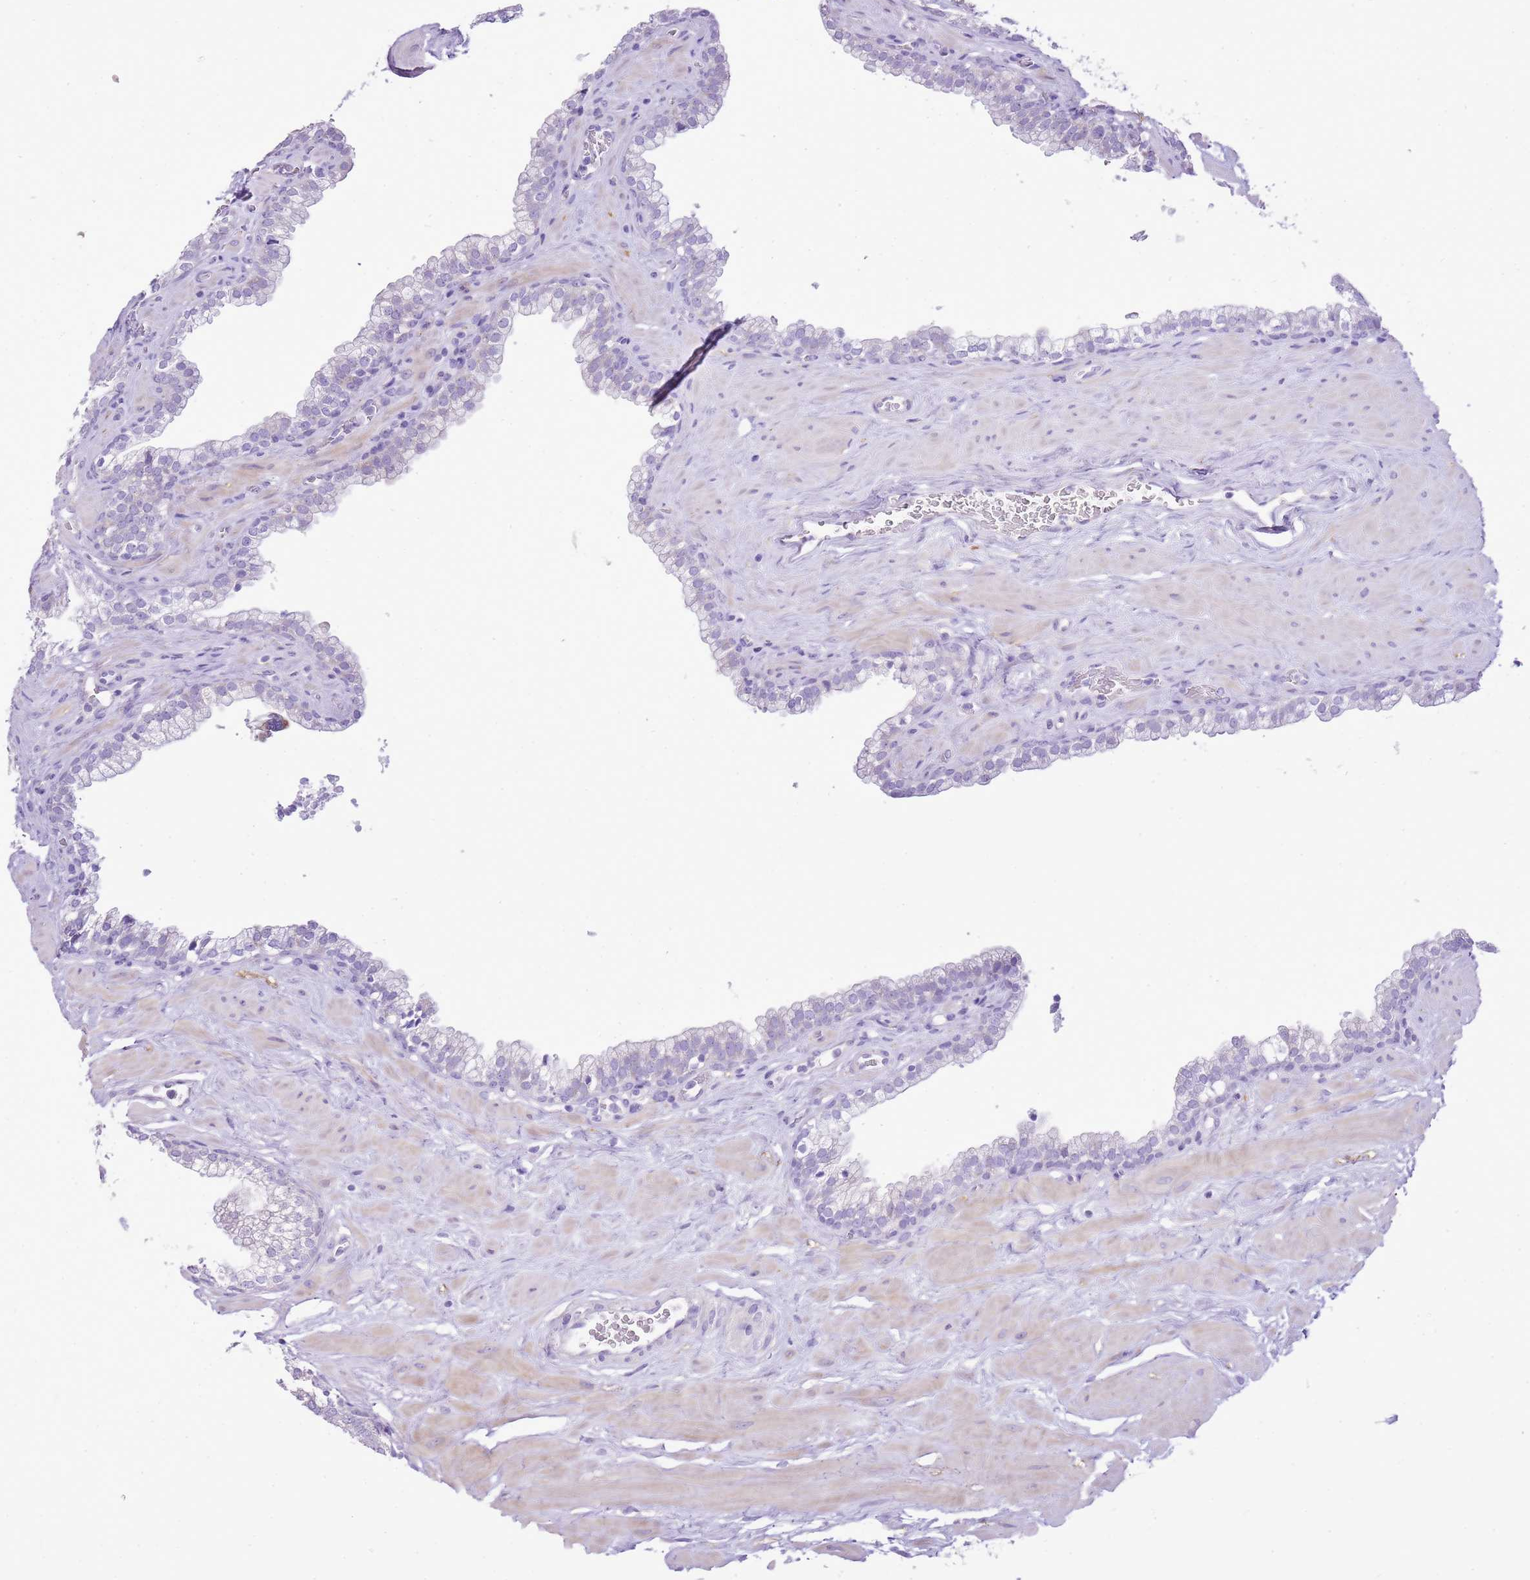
{"staining": {"intensity": "negative", "quantity": "none", "location": "none"}, "tissue": "prostate", "cell_type": "Glandular cells", "image_type": "normal", "snomed": [{"axis": "morphology", "description": "Normal tissue, NOS"}, {"axis": "morphology", "description": "Urothelial carcinoma, Low grade"}, {"axis": "topography", "description": "Urinary bladder"}, {"axis": "topography", "description": "Prostate"}], "caption": "The immunohistochemistry photomicrograph has no significant expression in glandular cells of prostate.", "gene": "AAR2", "patient": {"sex": "male", "age": 60}}